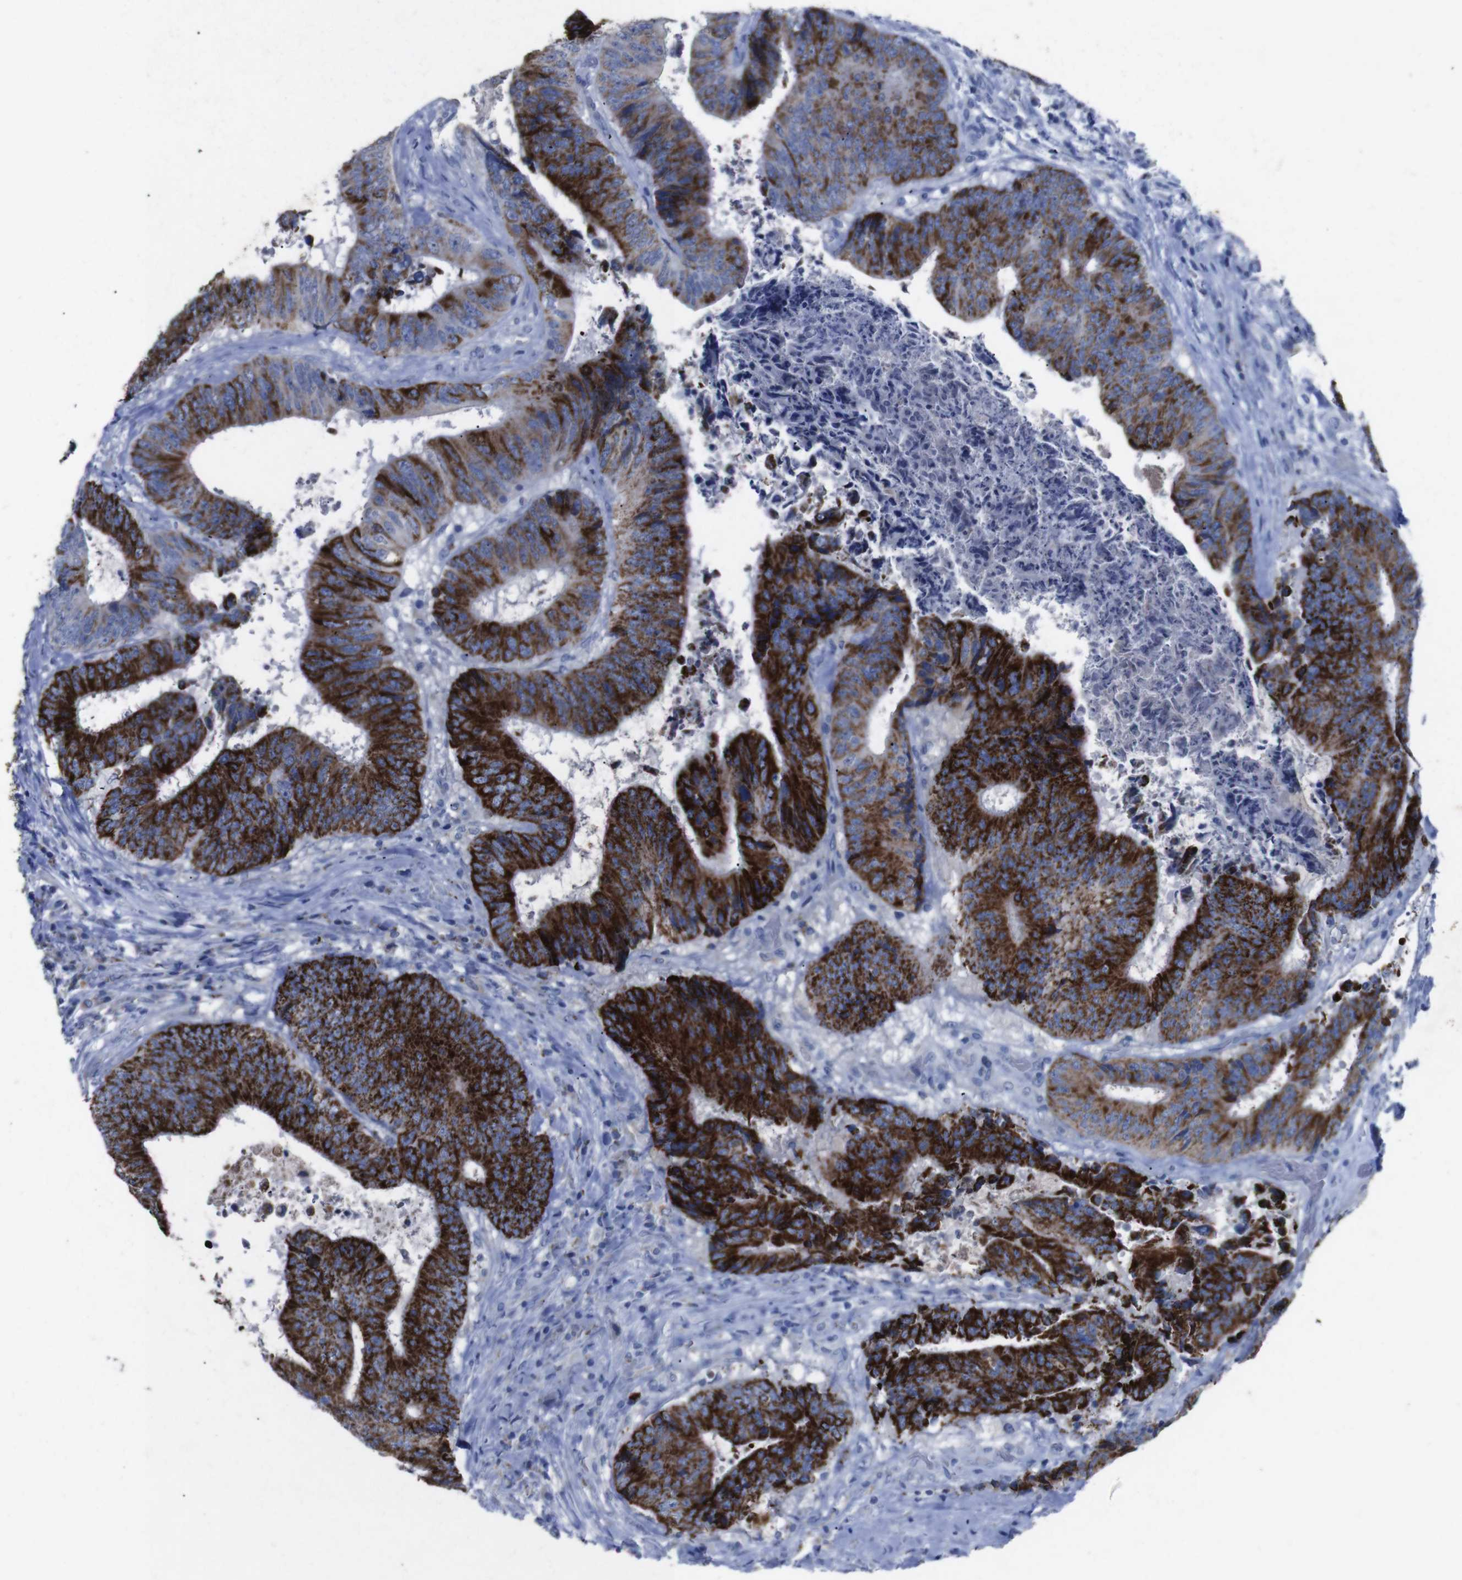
{"staining": {"intensity": "strong", "quantity": ">75%", "location": "cytoplasmic/membranous"}, "tissue": "colorectal cancer", "cell_type": "Tumor cells", "image_type": "cancer", "snomed": [{"axis": "morphology", "description": "Adenocarcinoma, NOS"}, {"axis": "topography", "description": "Rectum"}], "caption": "Strong cytoplasmic/membranous protein positivity is identified in about >75% of tumor cells in colorectal cancer. (Brightfield microscopy of DAB IHC at high magnification).", "gene": "GJB2", "patient": {"sex": "male", "age": 72}}